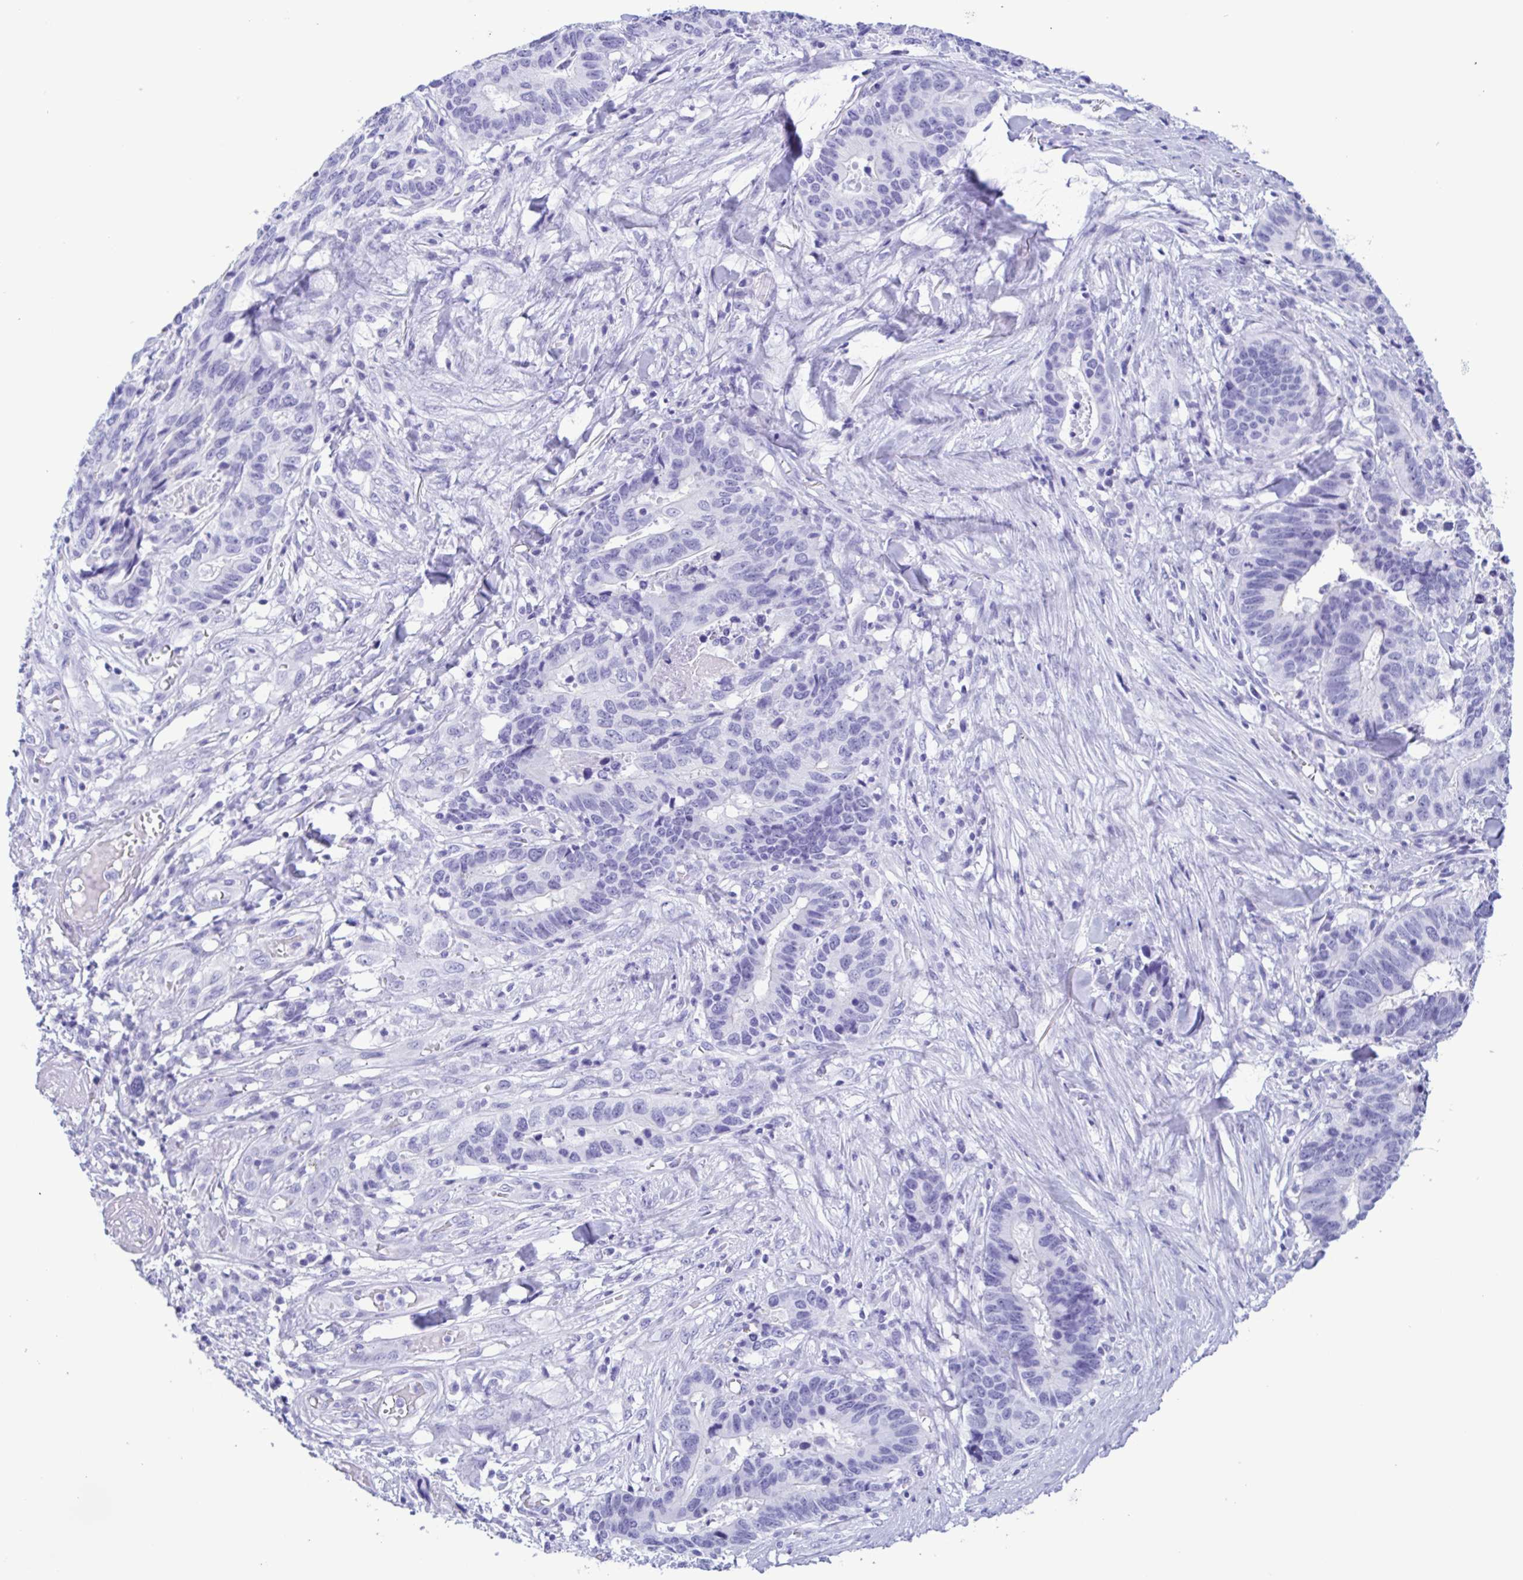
{"staining": {"intensity": "negative", "quantity": "none", "location": "none"}, "tissue": "stomach cancer", "cell_type": "Tumor cells", "image_type": "cancer", "snomed": [{"axis": "morphology", "description": "Adenocarcinoma, NOS"}, {"axis": "topography", "description": "Stomach, upper"}], "caption": "DAB immunohistochemical staining of human stomach adenocarcinoma demonstrates no significant expression in tumor cells.", "gene": "TSPY2", "patient": {"sex": "female", "age": 67}}